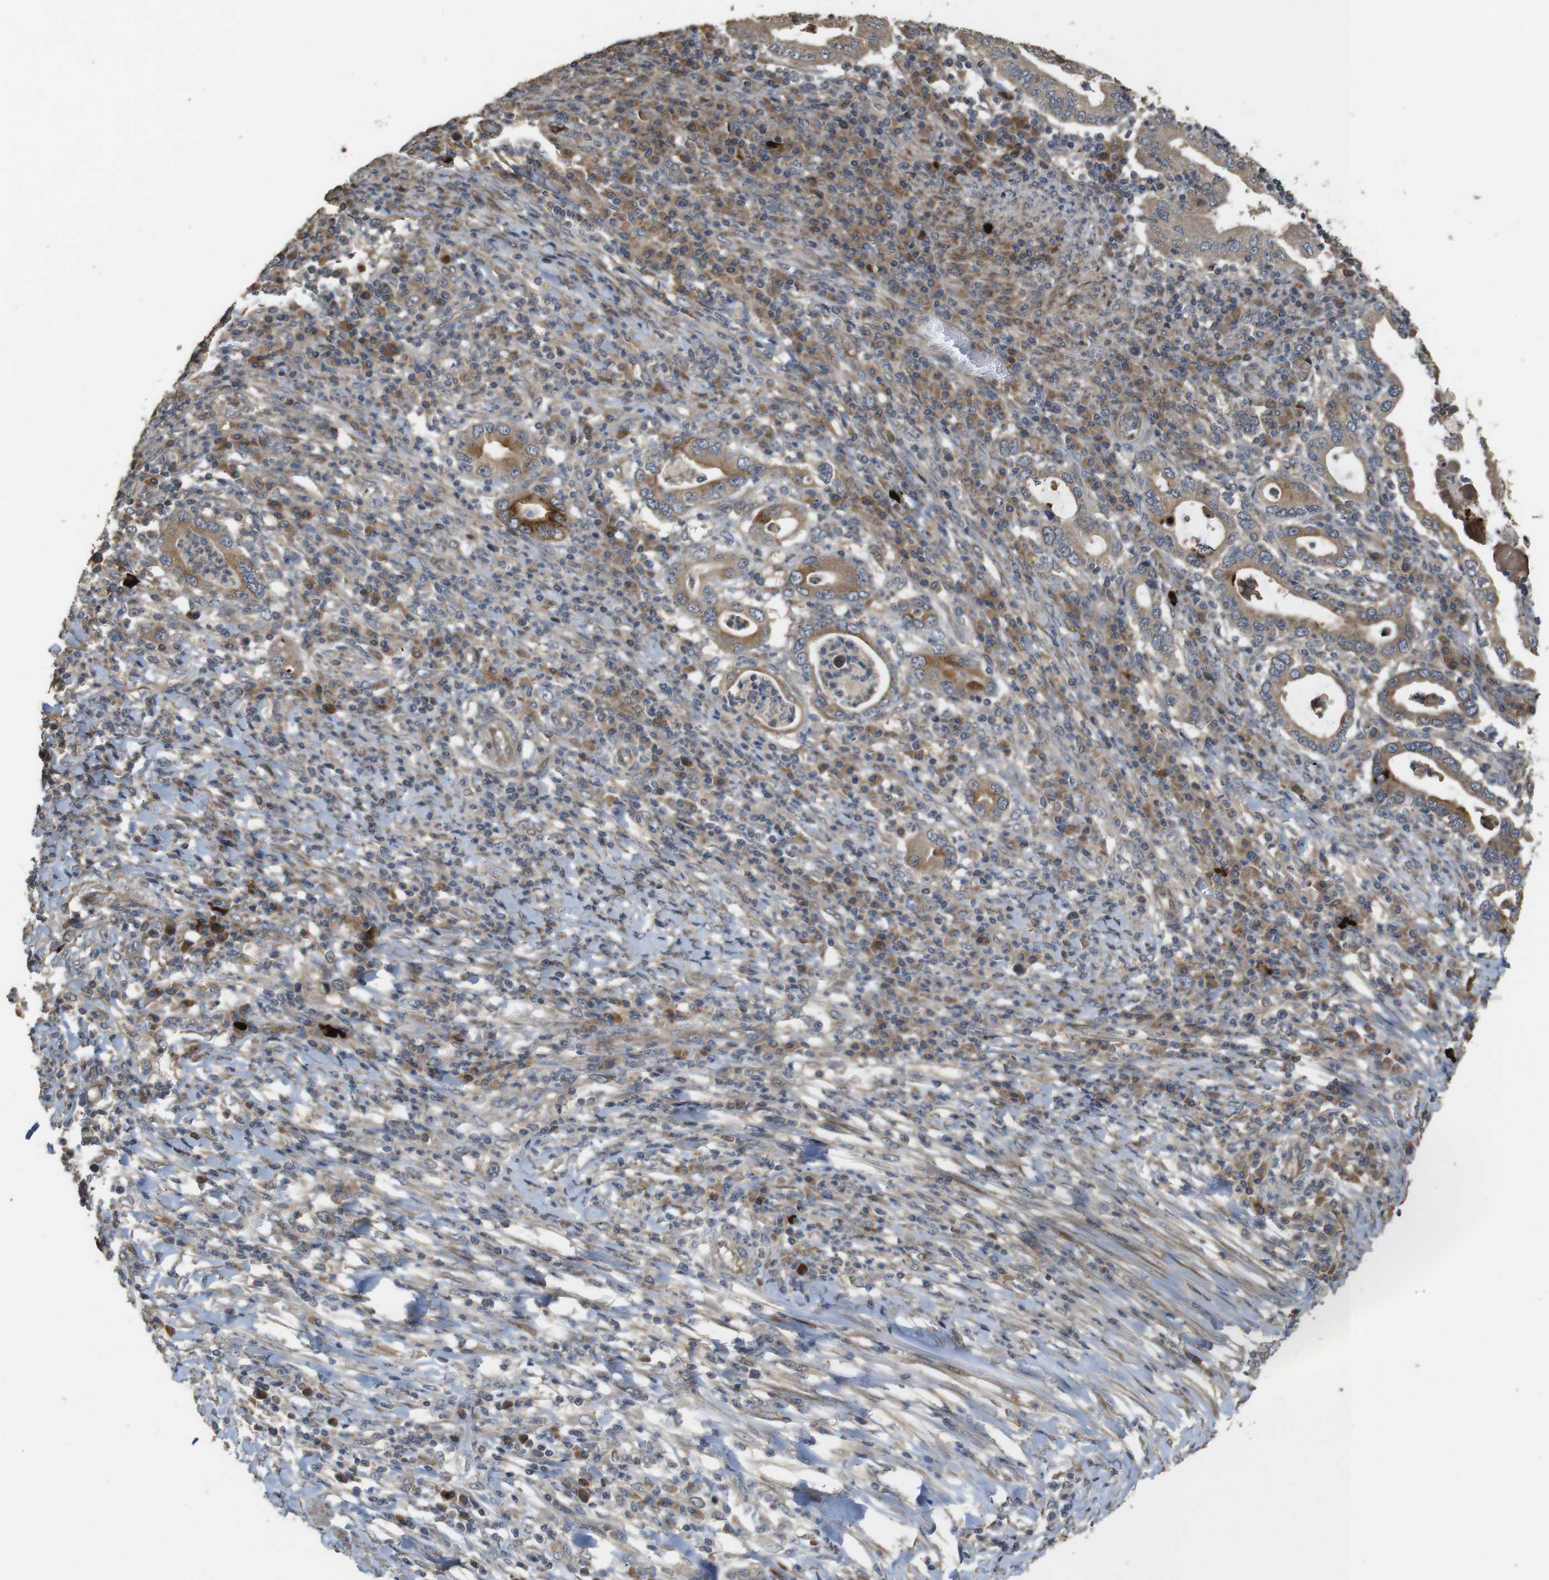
{"staining": {"intensity": "moderate", "quantity": ">75%", "location": "cytoplasmic/membranous"}, "tissue": "stomach cancer", "cell_type": "Tumor cells", "image_type": "cancer", "snomed": [{"axis": "morphology", "description": "Normal tissue, NOS"}, {"axis": "morphology", "description": "Adenocarcinoma, NOS"}, {"axis": "topography", "description": "Esophagus"}, {"axis": "topography", "description": "Stomach, upper"}, {"axis": "topography", "description": "Peripheral nerve tissue"}], "caption": "Adenocarcinoma (stomach) stained with DAB immunohistochemistry exhibits medium levels of moderate cytoplasmic/membranous positivity in approximately >75% of tumor cells. (Brightfield microscopy of DAB IHC at high magnification).", "gene": "PCDHB10", "patient": {"sex": "male", "age": 62}}